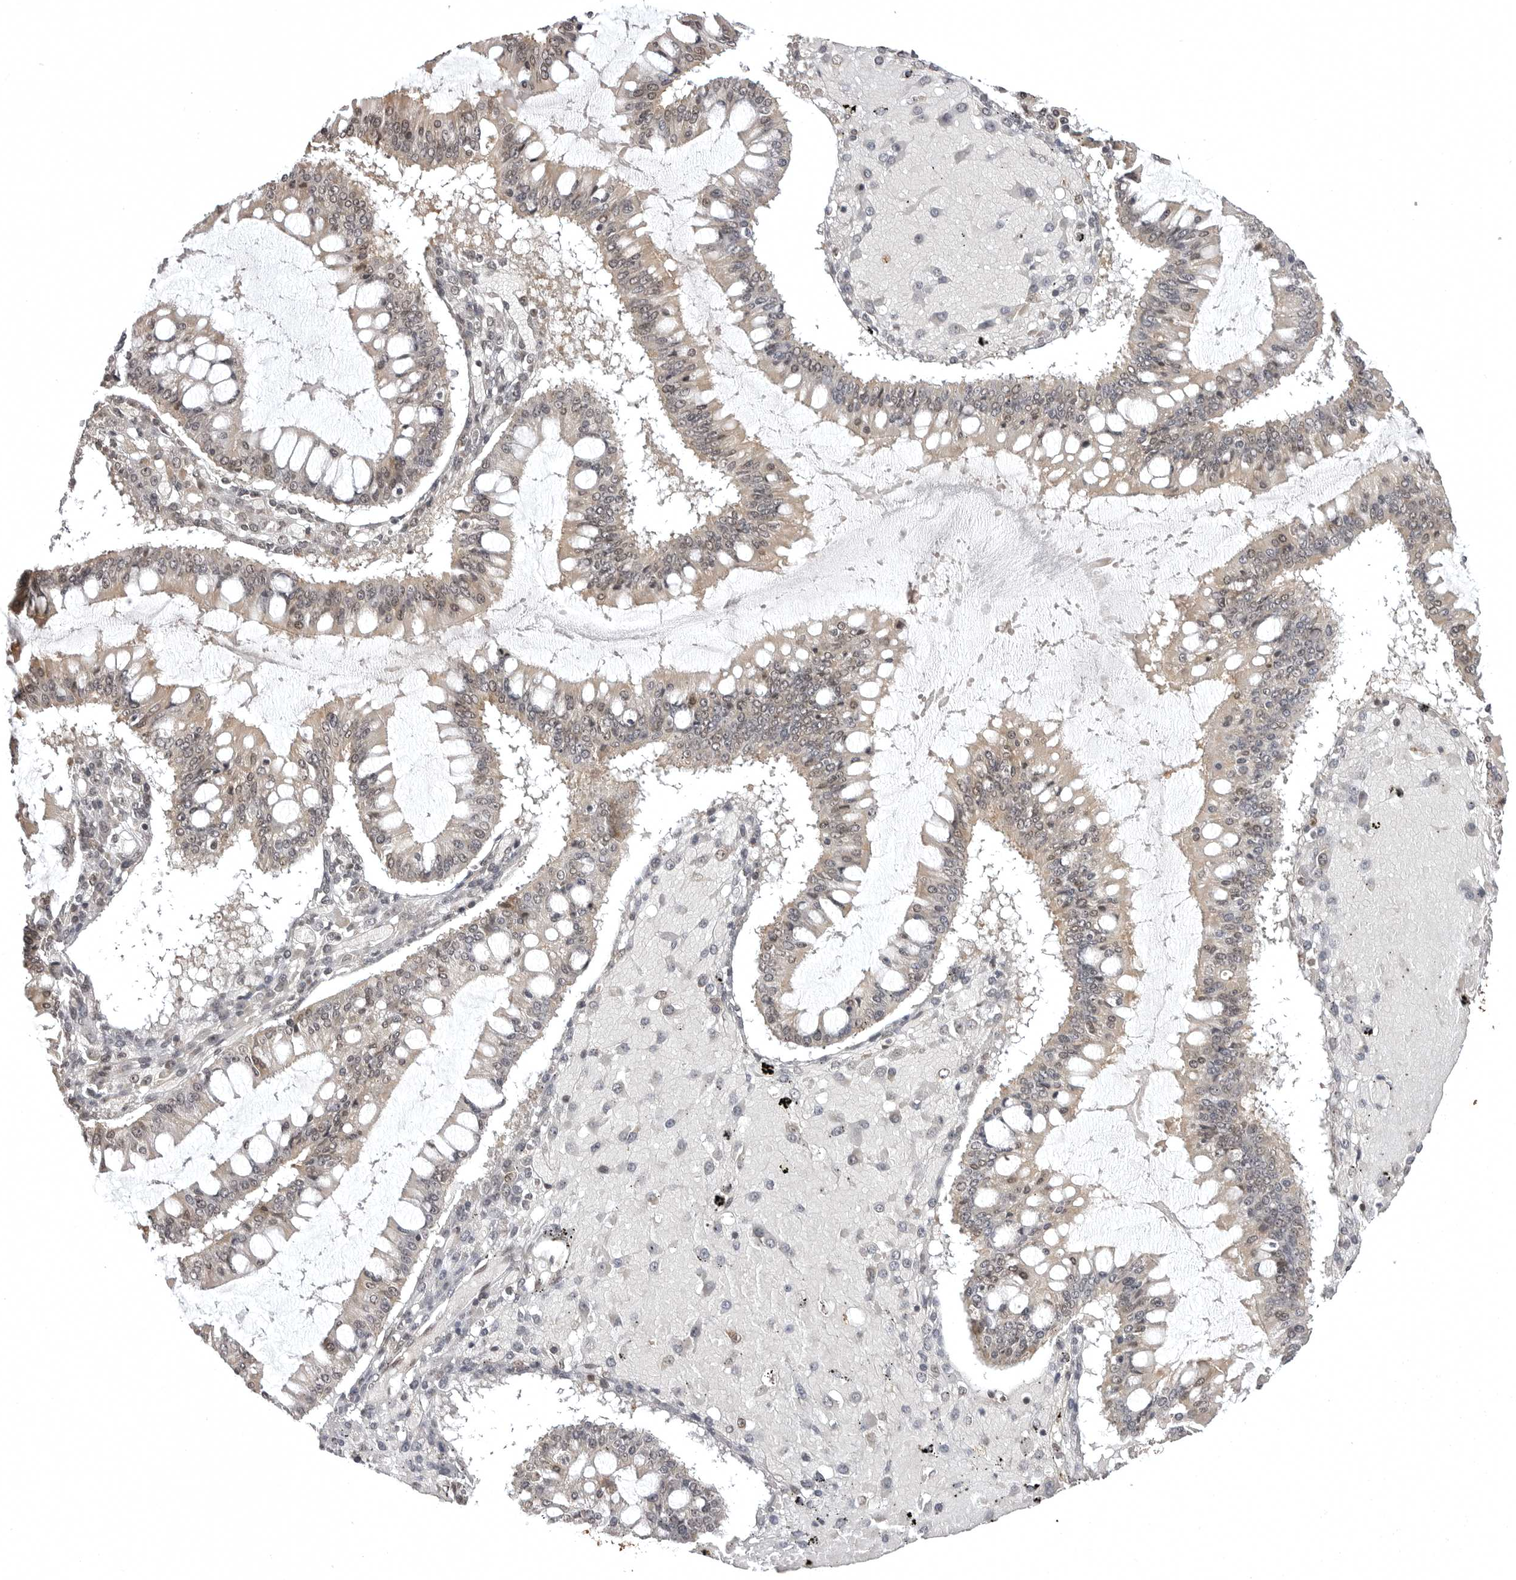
{"staining": {"intensity": "weak", "quantity": "25%-75%", "location": "cytoplasmic/membranous"}, "tissue": "ovarian cancer", "cell_type": "Tumor cells", "image_type": "cancer", "snomed": [{"axis": "morphology", "description": "Cystadenocarcinoma, mucinous, NOS"}, {"axis": "topography", "description": "Ovary"}], "caption": "There is low levels of weak cytoplasmic/membranous expression in tumor cells of ovarian cancer, as demonstrated by immunohistochemical staining (brown color).", "gene": "PHF3", "patient": {"sex": "female", "age": 73}}